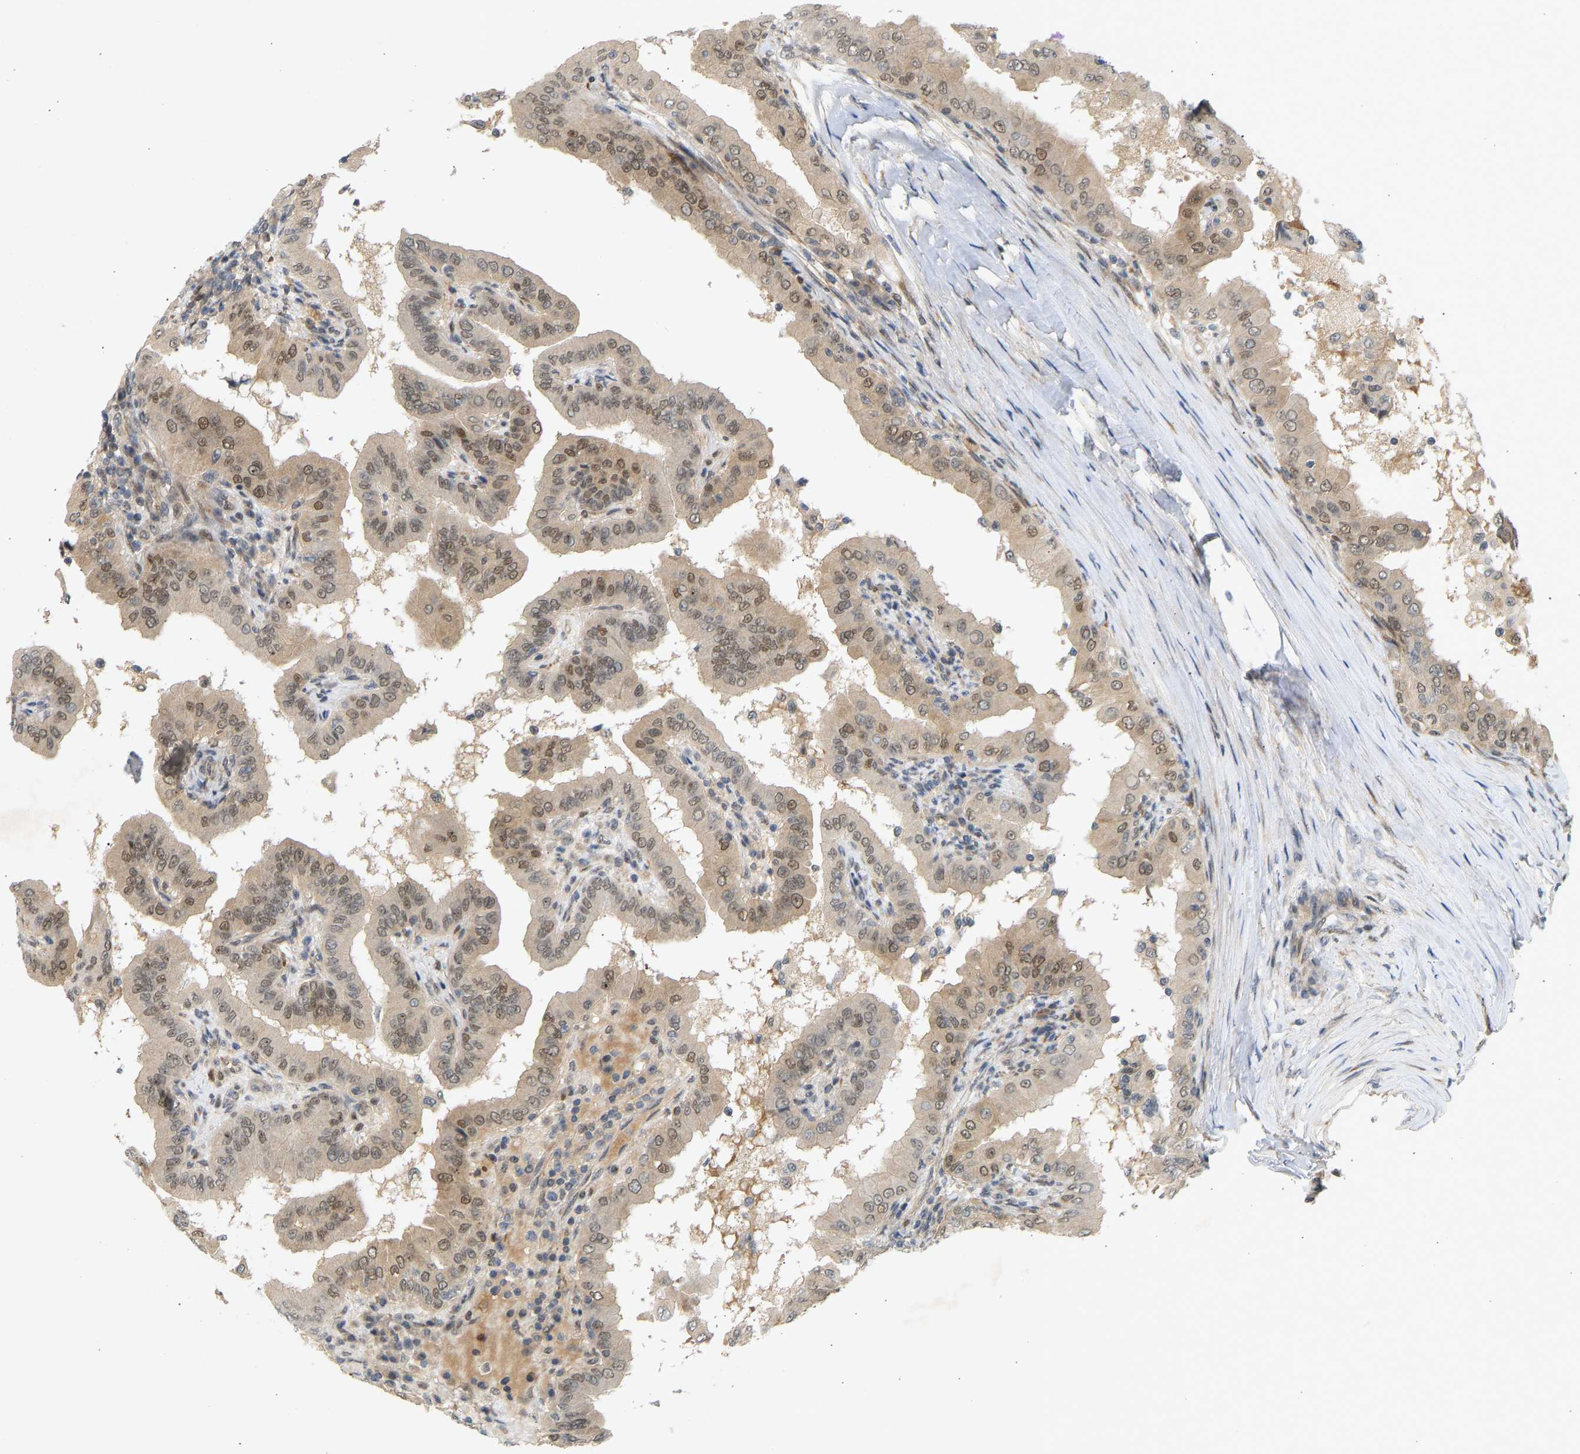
{"staining": {"intensity": "moderate", "quantity": ">75%", "location": "cytoplasmic/membranous,nuclear"}, "tissue": "thyroid cancer", "cell_type": "Tumor cells", "image_type": "cancer", "snomed": [{"axis": "morphology", "description": "Papillary adenocarcinoma, NOS"}, {"axis": "topography", "description": "Thyroid gland"}], "caption": "Immunohistochemistry histopathology image of papillary adenocarcinoma (thyroid) stained for a protein (brown), which exhibits medium levels of moderate cytoplasmic/membranous and nuclear staining in about >75% of tumor cells.", "gene": "BAG1", "patient": {"sex": "male", "age": 33}}